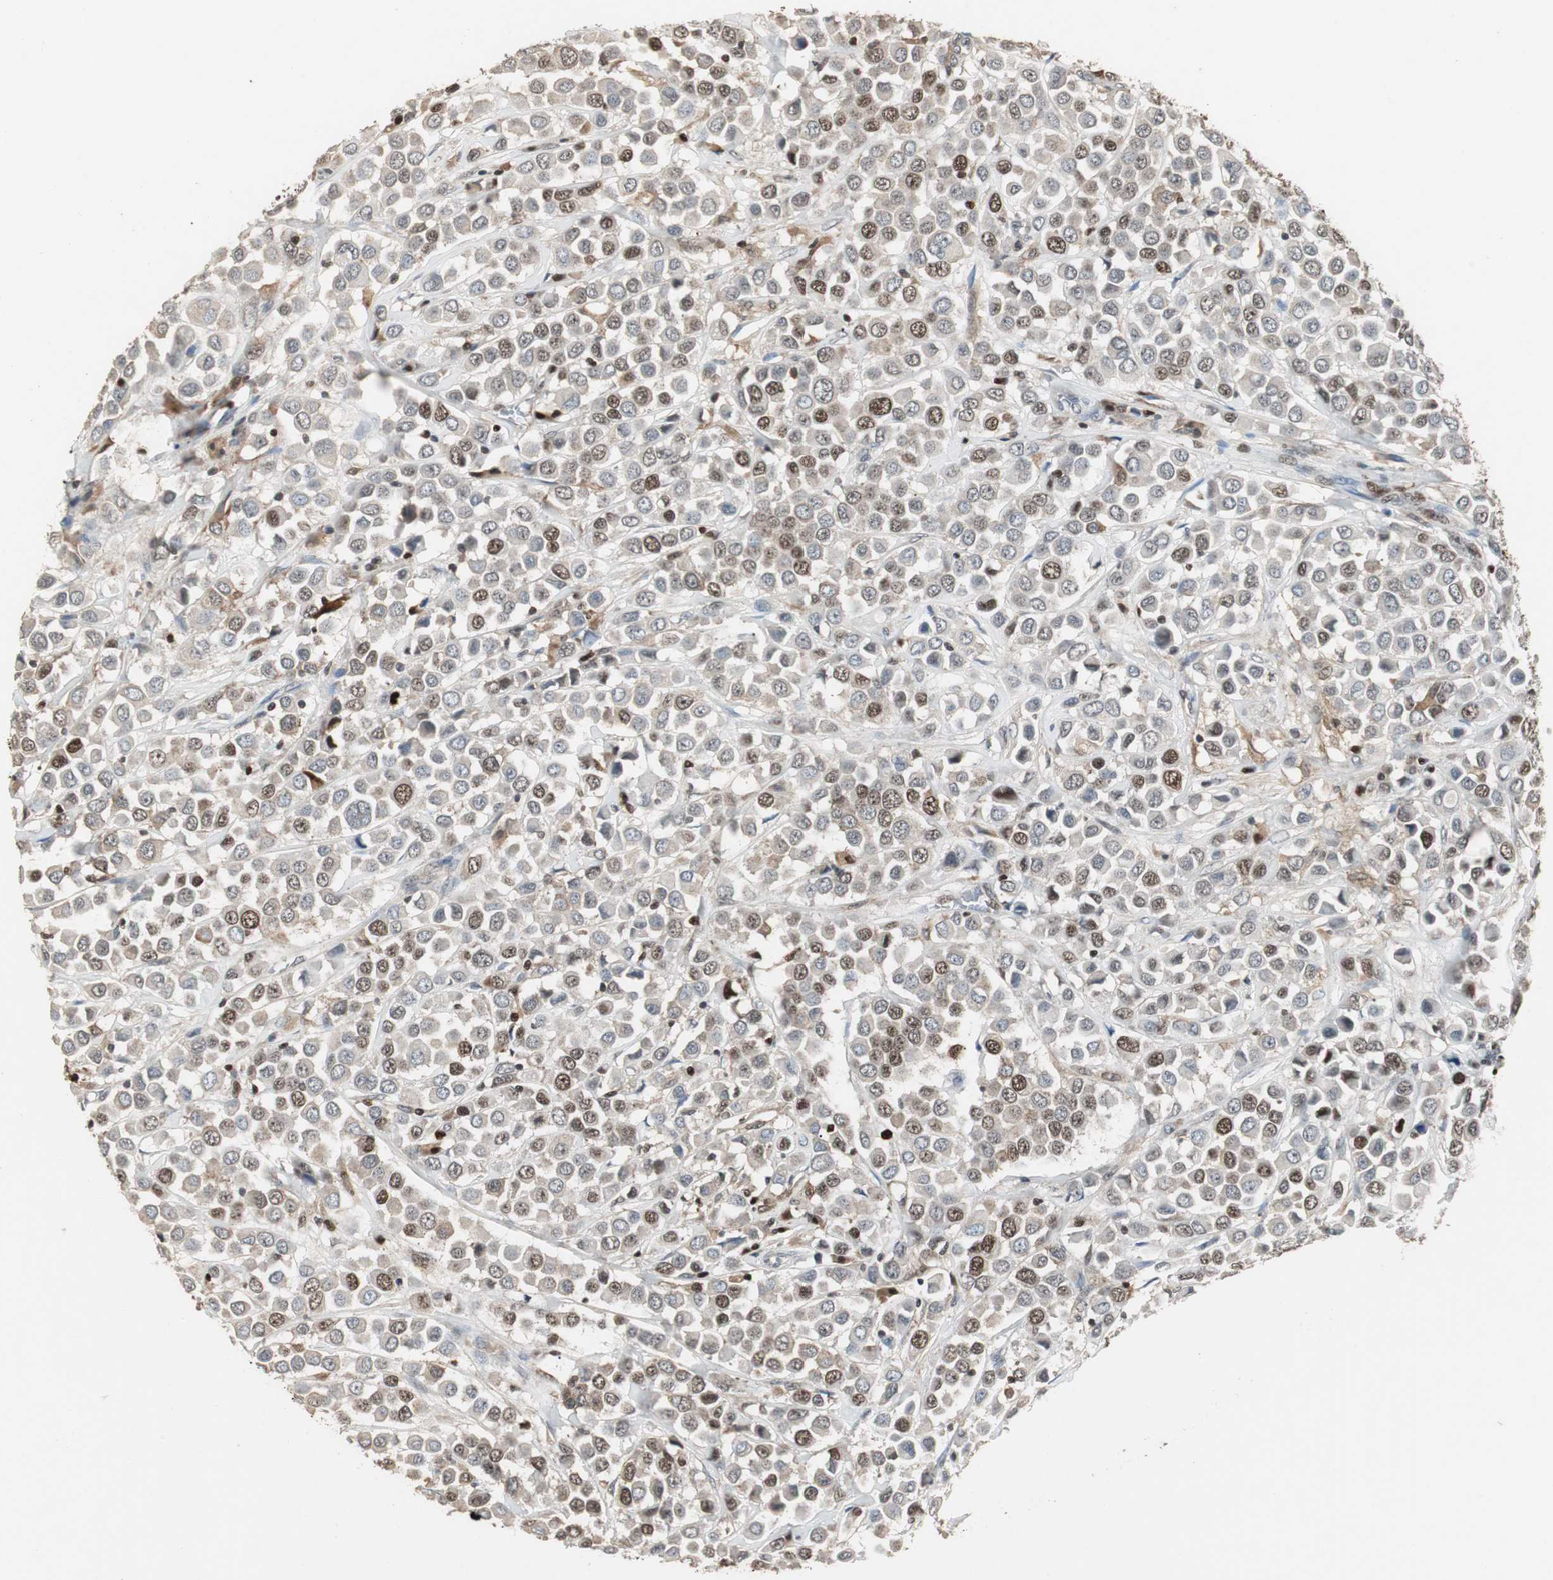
{"staining": {"intensity": "moderate", "quantity": "25%-75%", "location": "nuclear"}, "tissue": "breast cancer", "cell_type": "Tumor cells", "image_type": "cancer", "snomed": [{"axis": "morphology", "description": "Duct carcinoma"}, {"axis": "topography", "description": "Breast"}], "caption": "Immunohistochemical staining of breast infiltrating ductal carcinoma reveals medium levels of moderate nuclear protein expression in about 25%-75% of tumor cells. (DAB IHC, brown staining for protein, blue staining for nuclei).", "gene": "FEN1", "patient": {"sex": "female", "age": 61}}